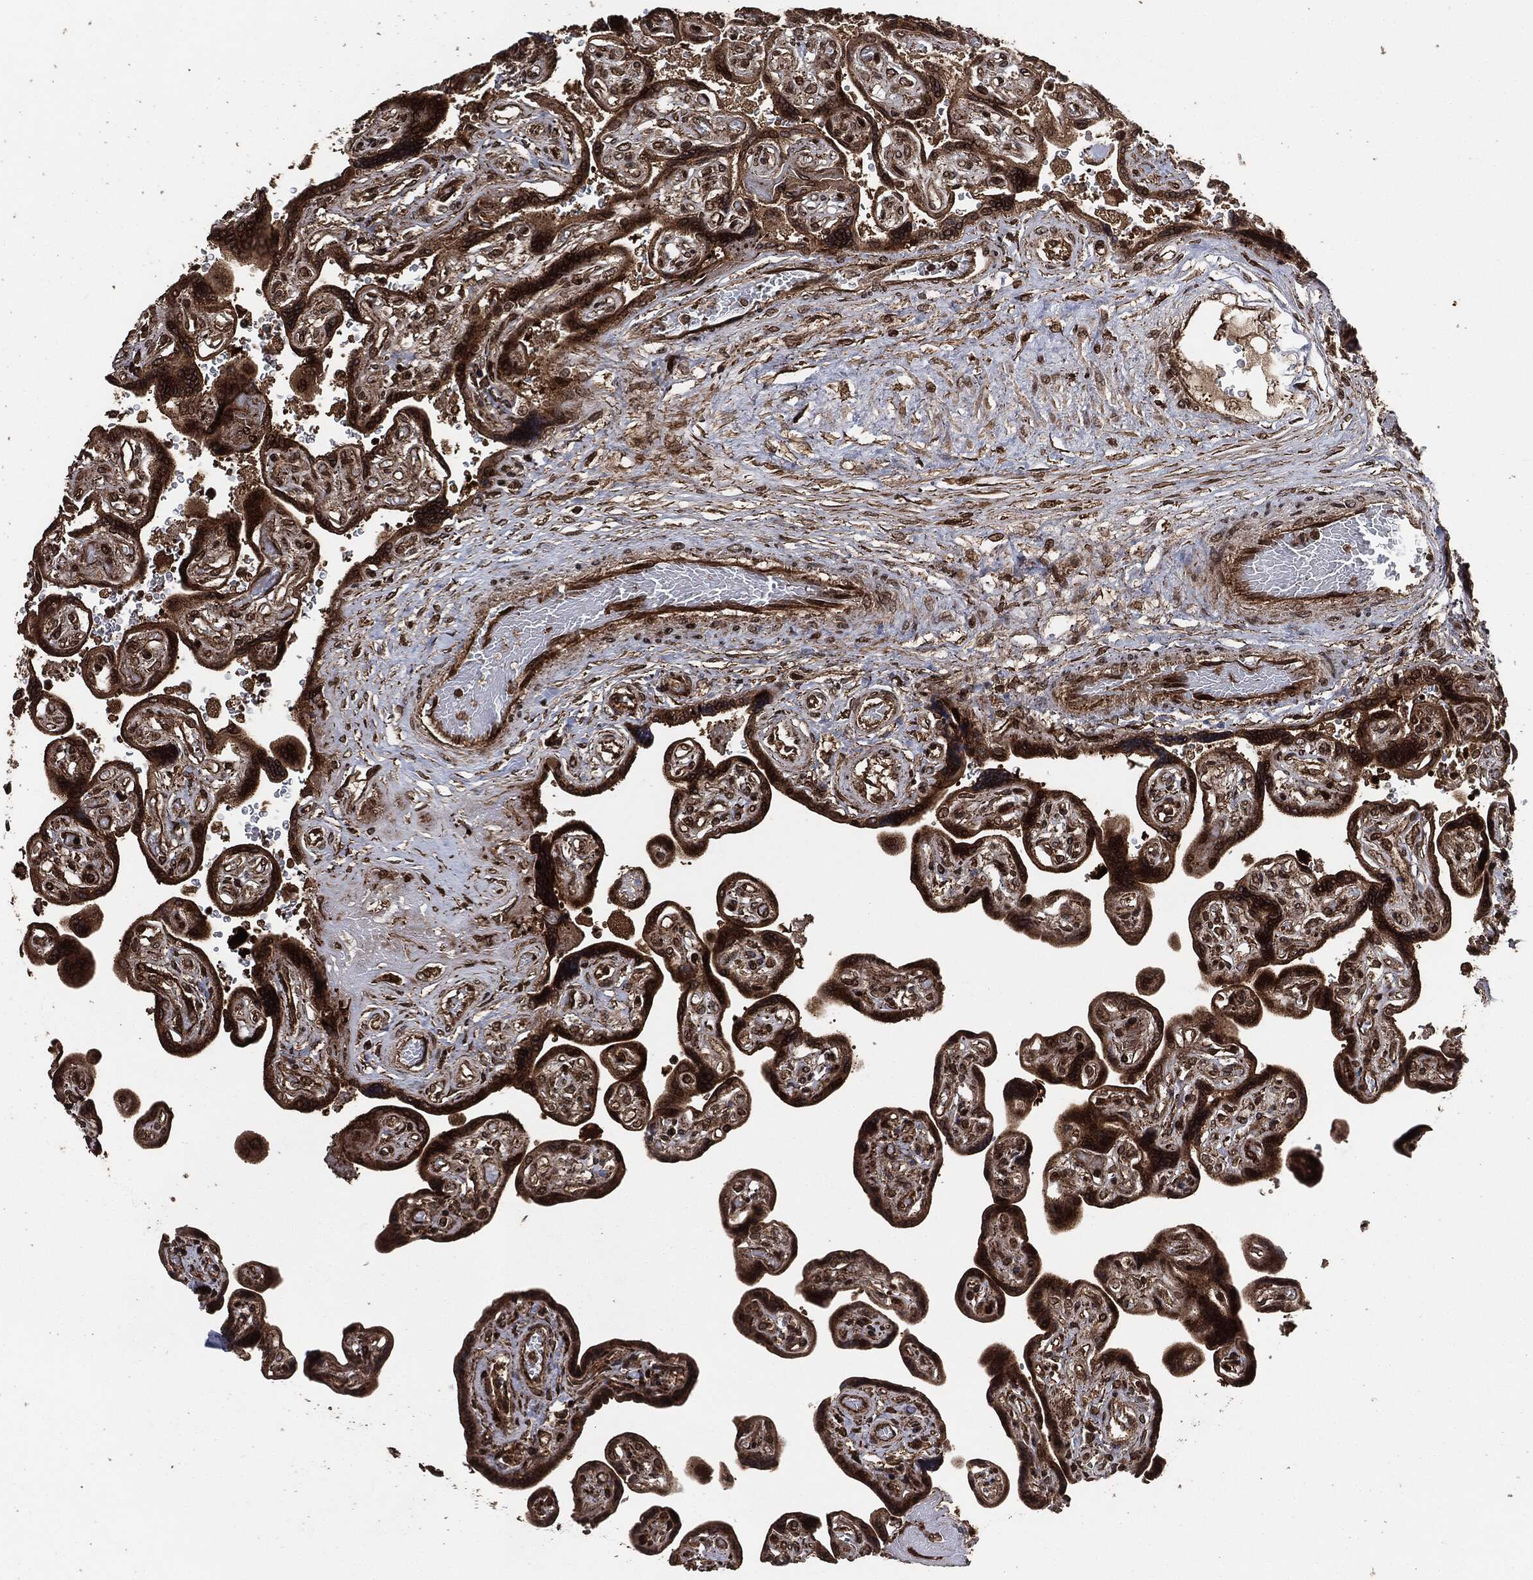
{"staining": {"intensity": "moderate", "quantity": "<25%", "location": "cytoplasmic/membranous,nuclear"}, "tissue": "placenta", "cell_type": "Decidual cells", "image_type": "normal", "snomed": [{"axis": "morphology", "description": "Normal tissue, NOS"}, {"axis": "topography", "description": "Placenta"}], "caption": "Protein staining of normal placenta exhibits moderate cytoplasmic/membranous,nuclear expression in approximately <25% of decidual cells. (IHC, brightfield microscopy, high magnification).", "gene": "IFIT1", "patient": {"sex": "female", "age": 32}}